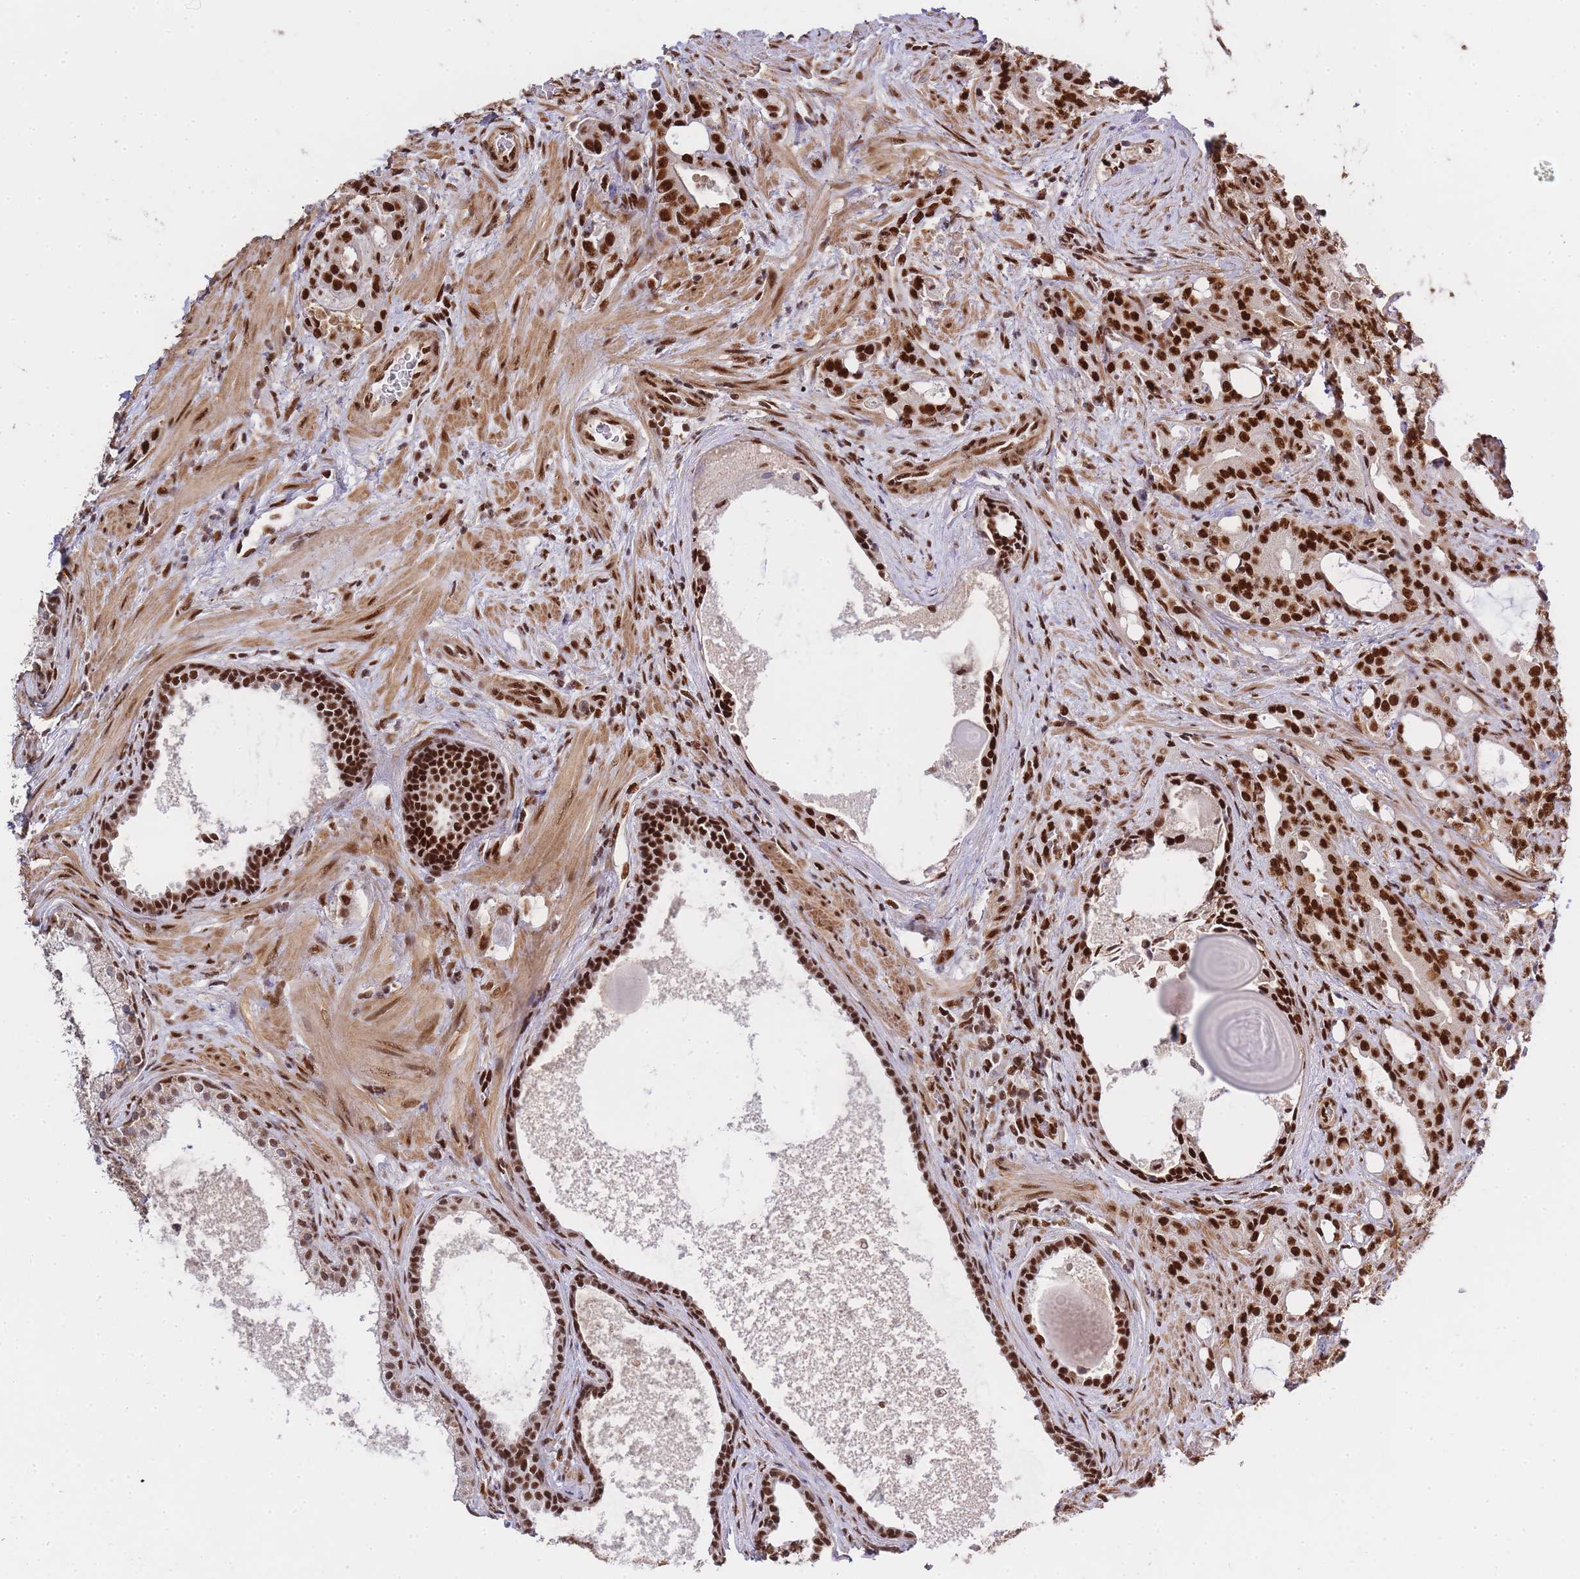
{"staining": {"intensity": "strong", "quantity": ">75%", "location": "nuclear"}, "tissue": "prostate cancer", "cell_type": "Tumor cells", "image_type": "cancer", "snomed": [{"axis": "morphology", "description": "Adenocarcinoma, High grade"}, {"axis": "topography", "description": "Prostate"}], "caption": "IHC micrograph of prostate cancer (high-grade adenocarcinoma) stained for a protein (brown), which exhibits high levels of strong nuclear positivity in about >75% of tumor cells.", "gene": "PRKDC", "patient": {"sex": "male", "age": 69}}